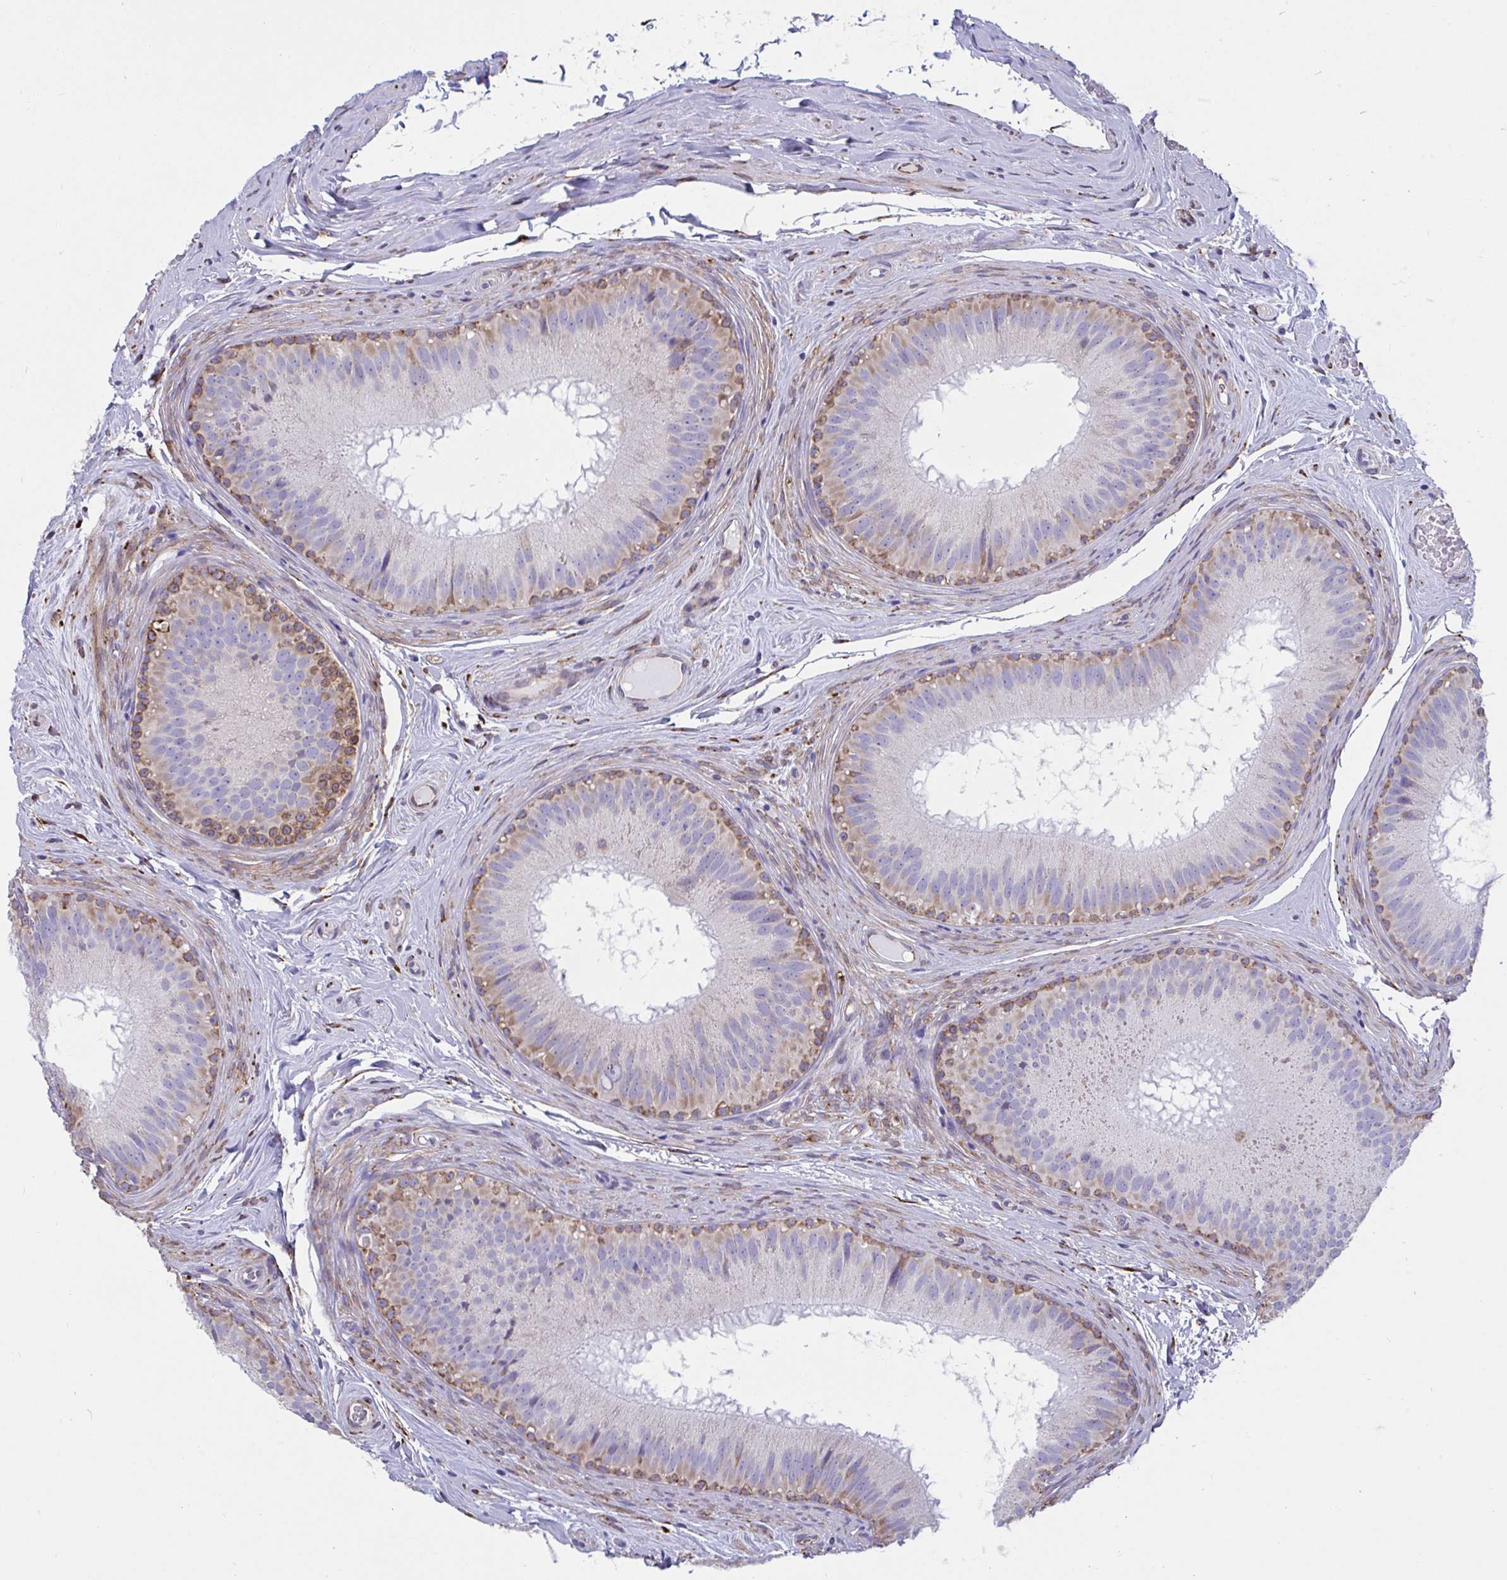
{"staining": {"intensity": "strong", "quantity": "<25%", "location": "cytoplasmic/membranous"}, "tissue": "epididymis", "cell_type": "Glandular cells", "image_type": "normal", "snomed": [{"axis": "morphology", "description": "Normal tissue, NOS"}, {"axis": "topography", "description": "Epididymis"}], "caption": "Protein expression analysis of benign epididymis demonstrates strong cytoplasmic/membranous positivity in approximately <25% of glandular cells. Nuclei are stained in blue.", "gene": "ASPH", "patient": {"sex": "male", "age": 44}}